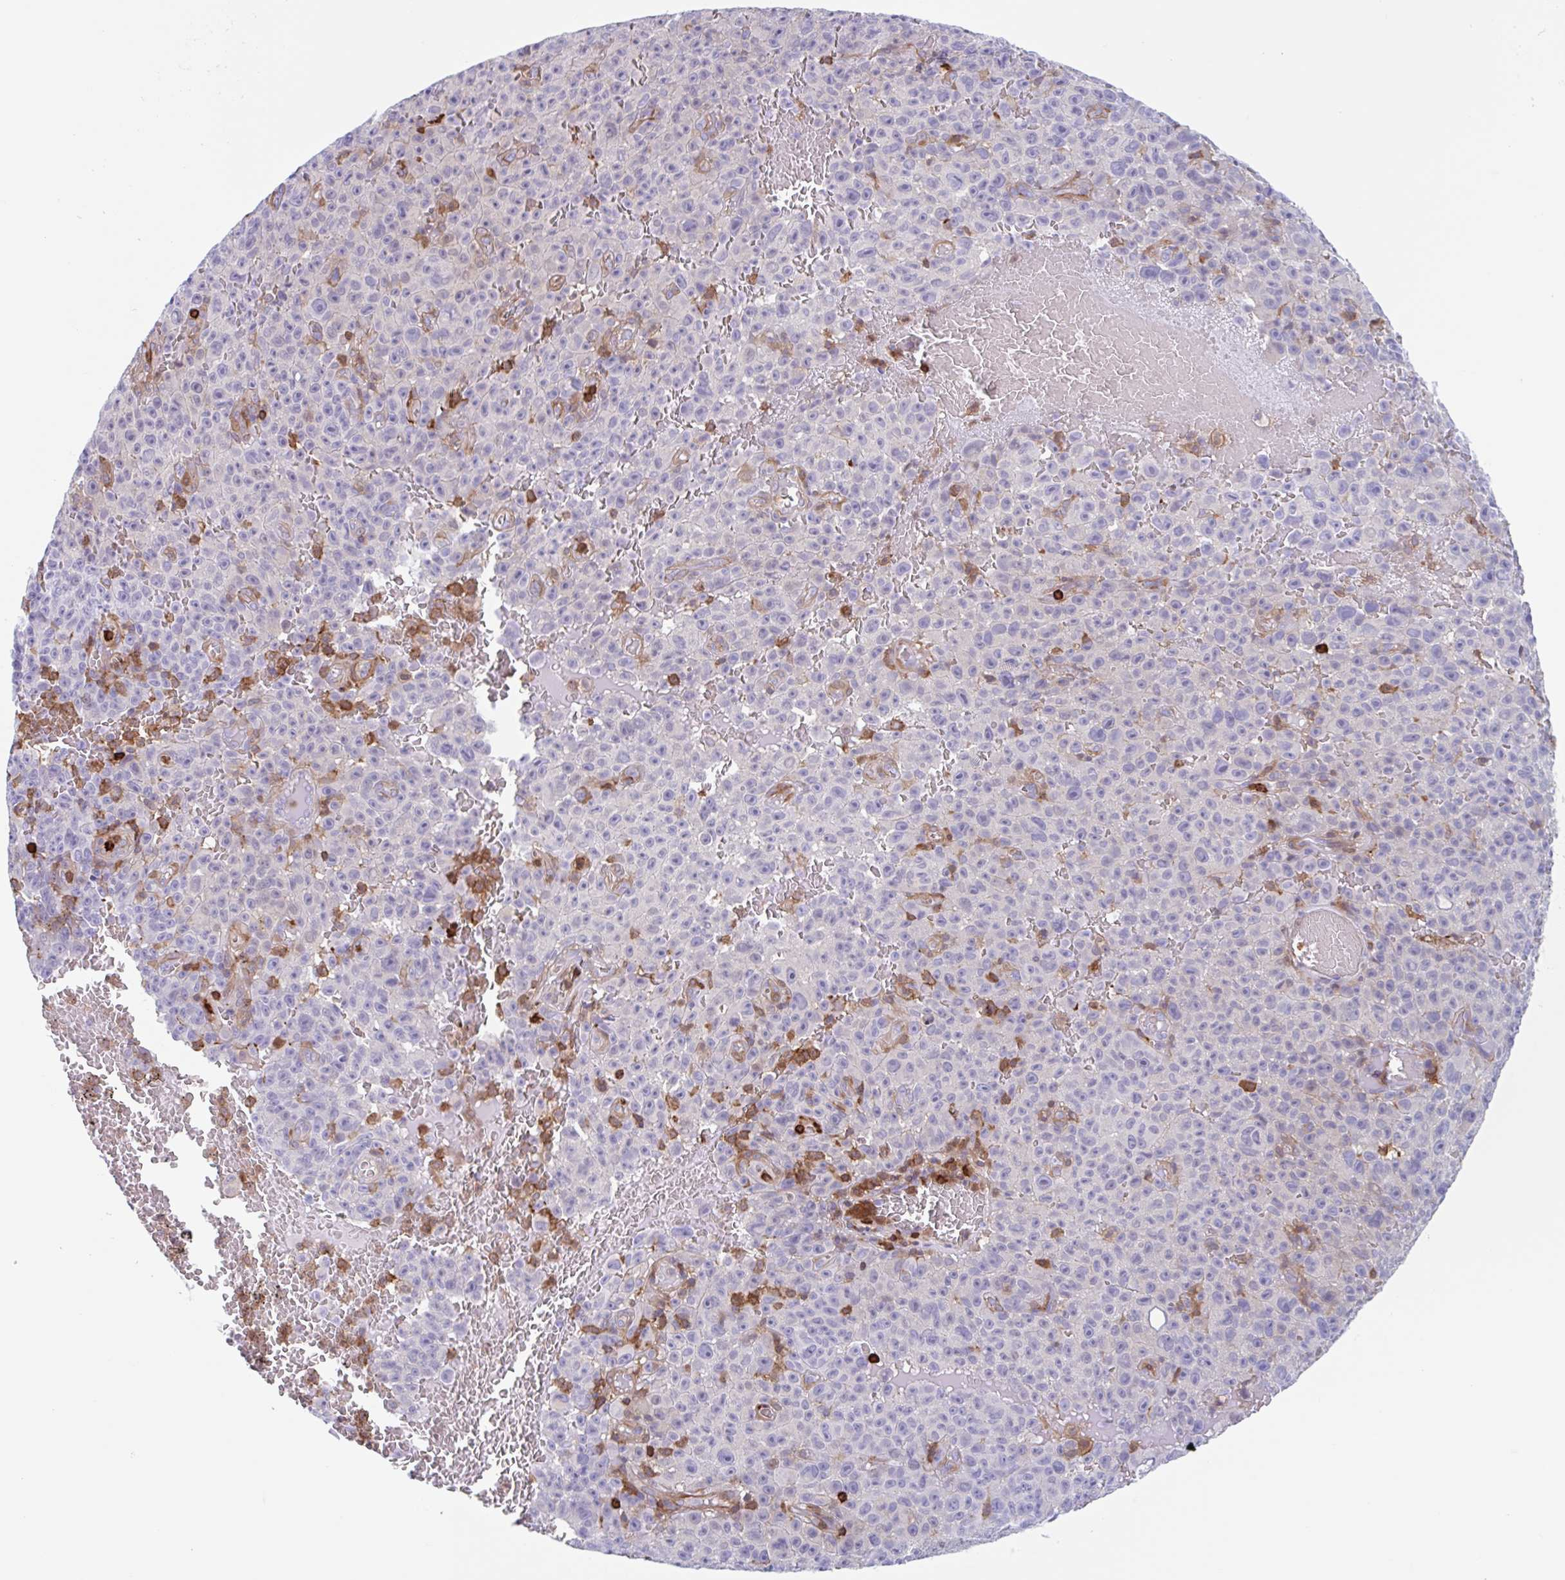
{"staining": {"intensity": "negative", "quantity": "none", "location": "none"}, "tissue": "melanoma", "cell_type": "Tumor cells", "image_type": "cancer", "snomed": [{"axis": "morphology", "description": "Malignant melanoma, NOS"}, {"axis": "topography", "description": "Skin"}], "caption": "Histopathology image shows no significant protein expression in tumor cells of malignant melanoma.", "gene": "EFHD1", "patient": {"sex": "female", "age": 82}}